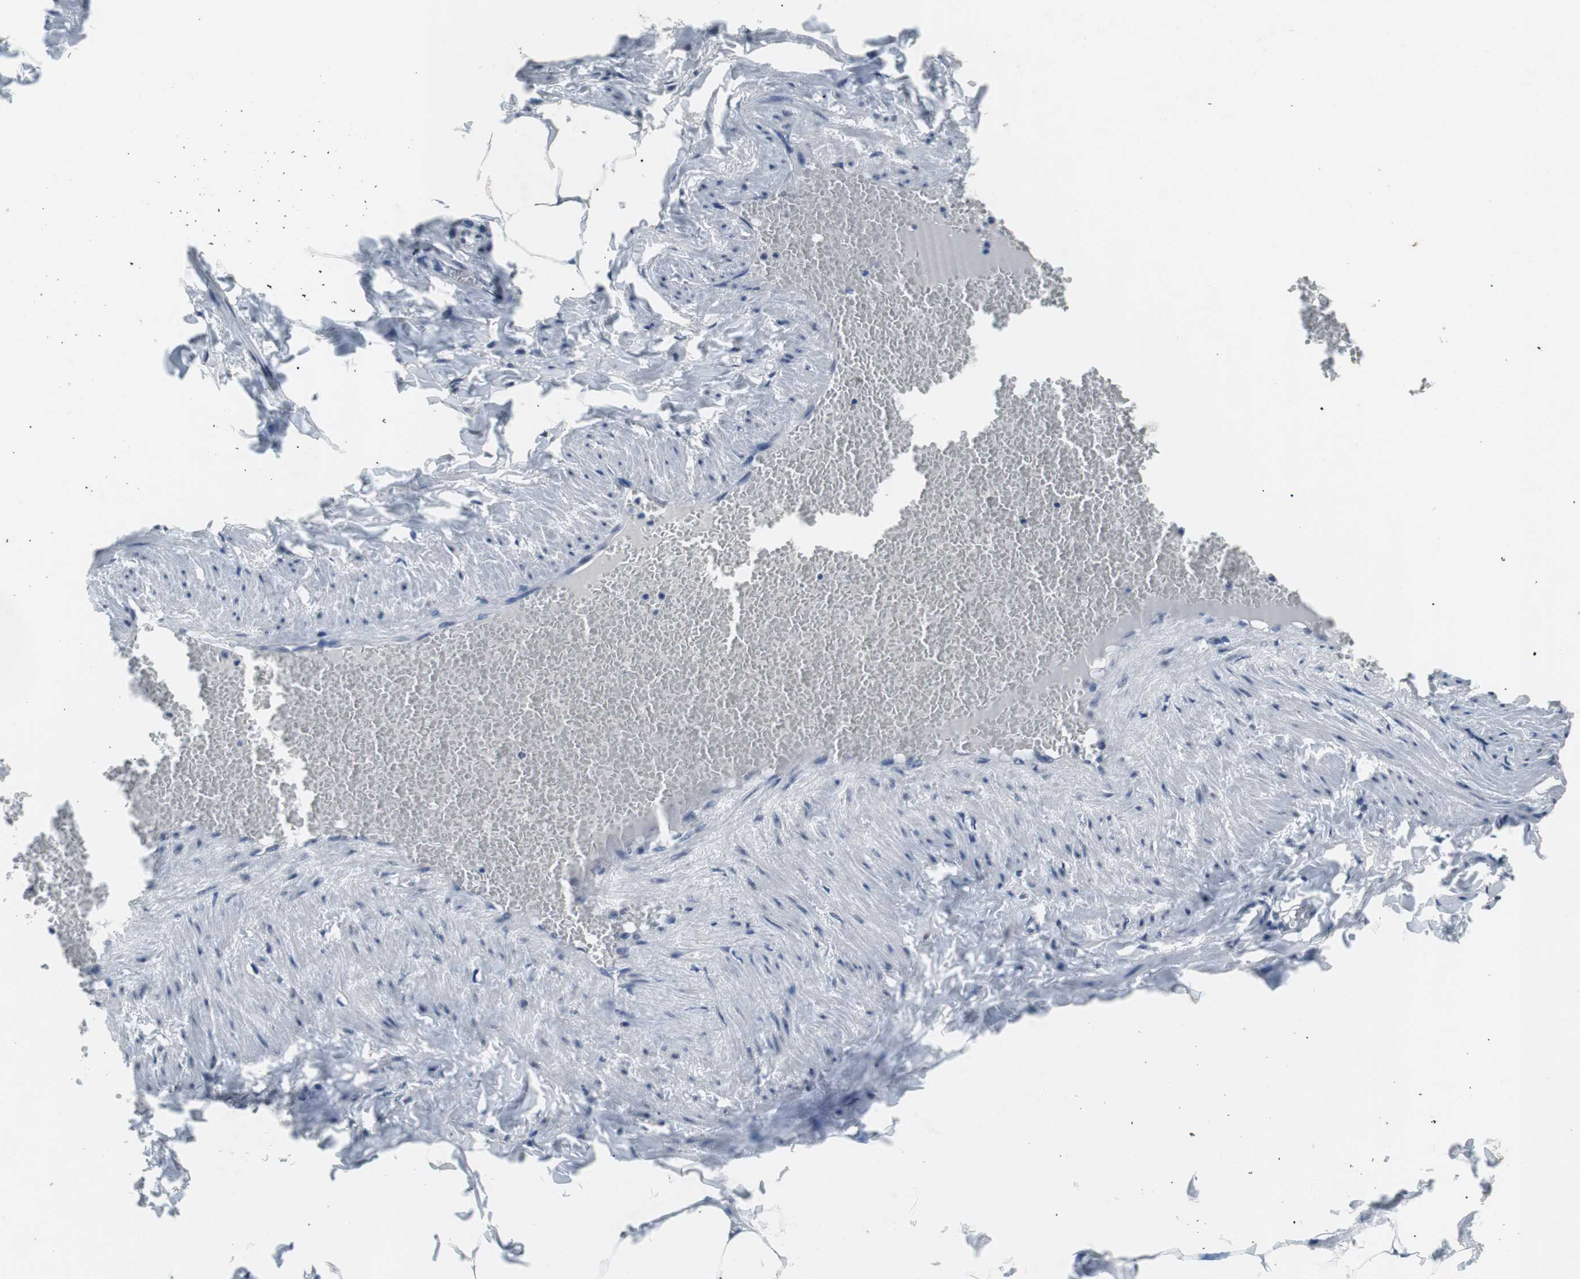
{"staining": {"intensity": "negative", "quantity": "none", "location": "none"}, "tissue": "adipose tissue", "cell_type": "Adipocytes", "image_type": "normal", "snomed": [{"axis": "morphology", "description": "Normal tissue, NOS"}, {"axis": "topography", "description": "Vascular tissue"}], "caption": "Immunohistochemistry photomicrograph of unremarkable adipose tissue: adipose tissue stained with DAB shows no significant protein expression in adipocytes.", "gene": "USP28", "patient": {"sex": "male", "age": 41}}